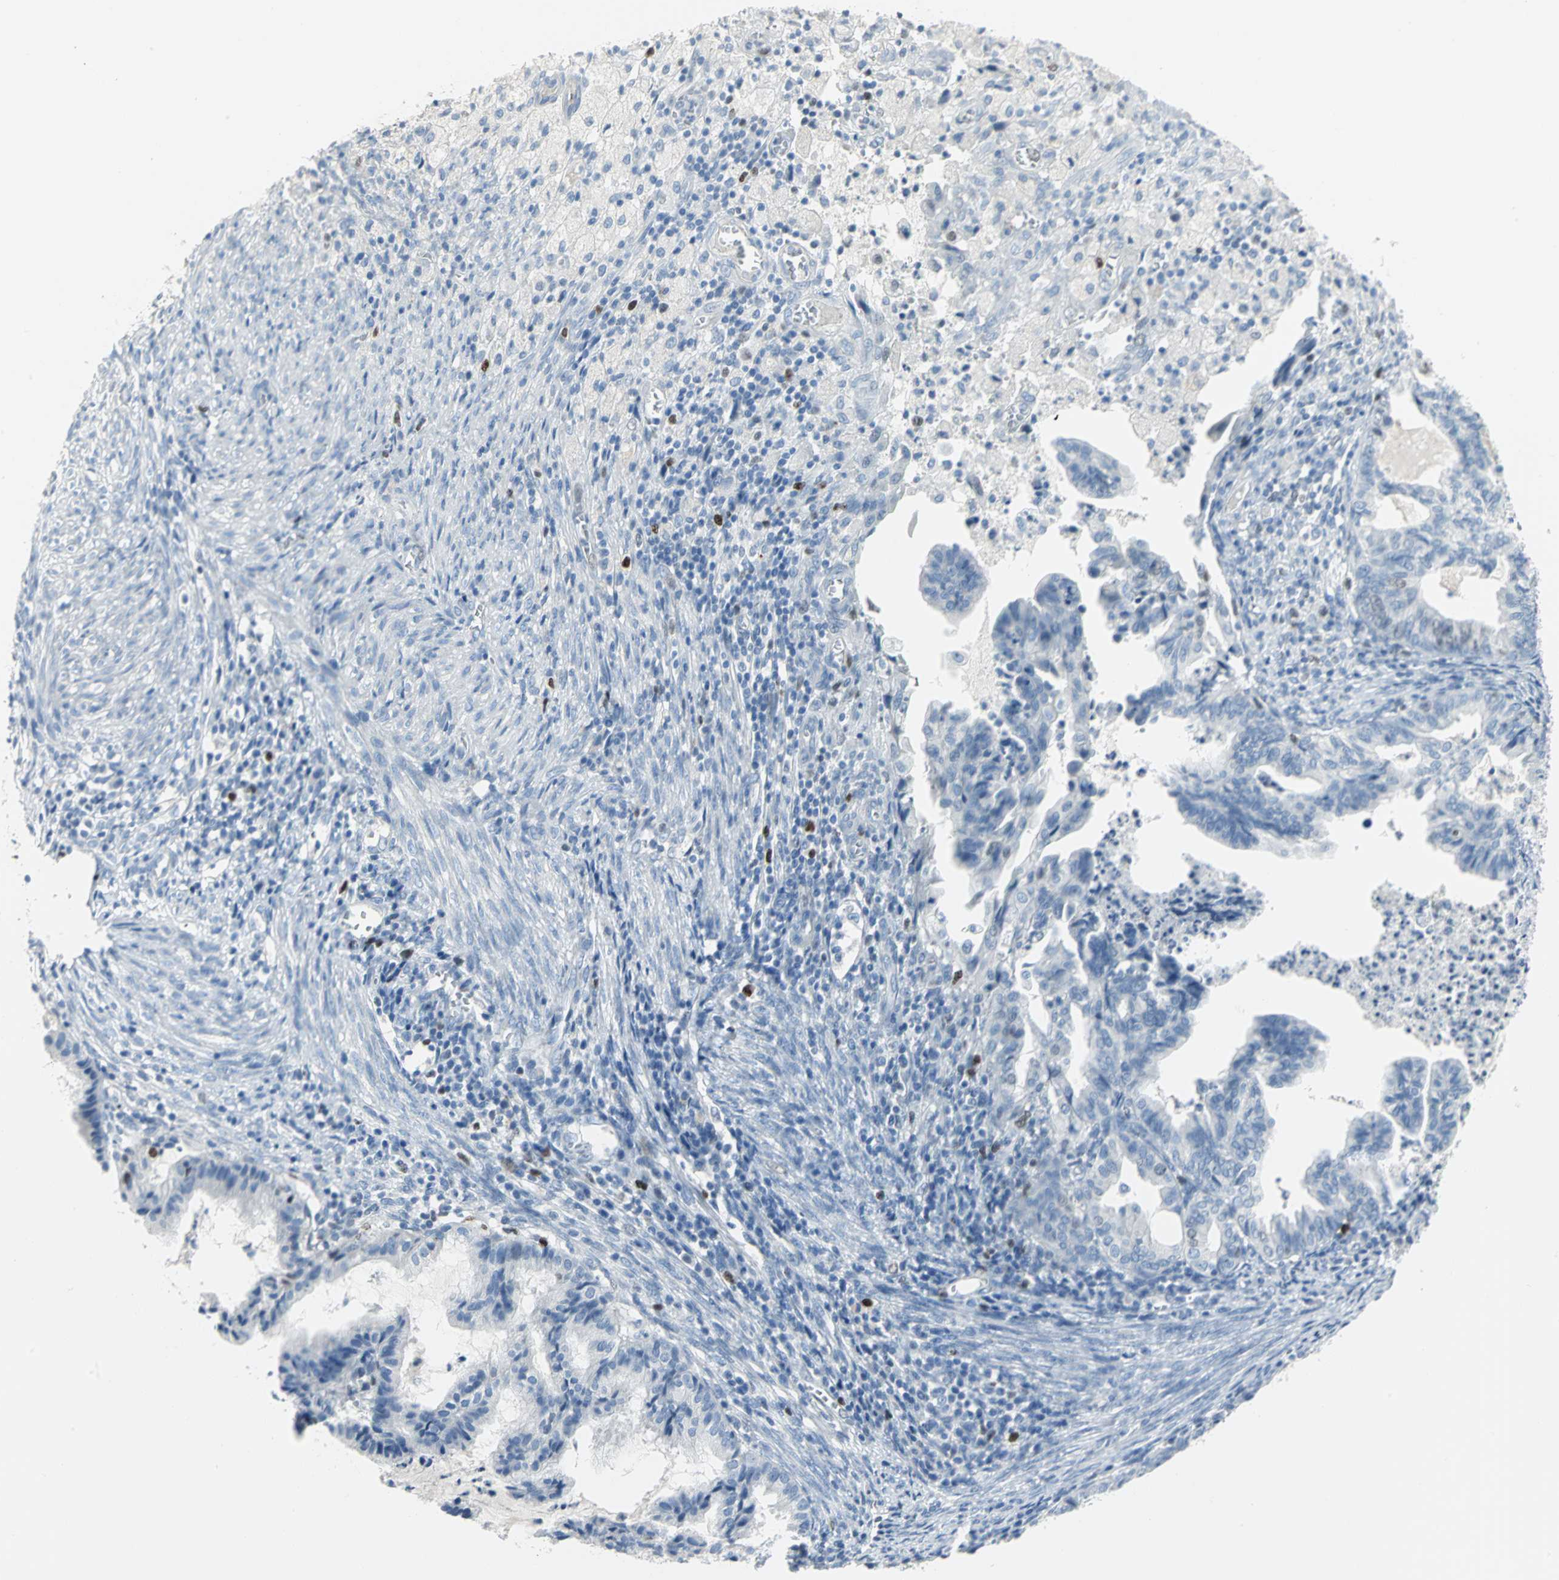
{"staining": {"intensity": "negative", "quantity": "none", "location": "none"}, "tissue": "cervical cancer", "cell_type": "Tumor cells", "image_type": "cancer", "snomed": [{"axis": "morphology", "description": "Normal tissue, NOS"}, {"axis": "morphology", "description": "Adenocarcinoma, NOS"}, {"axis": "topography", "description": "Cervix"}, {"axis": "topography", "description": "Endometrium"}], "caption": "IHC histopathology image of human cervical adenocarcinoma stained for a protein (brown), which displays no staining in tumor cells.", "gene": "MCM3", "patient": {"sex": "female", "age": 86}}